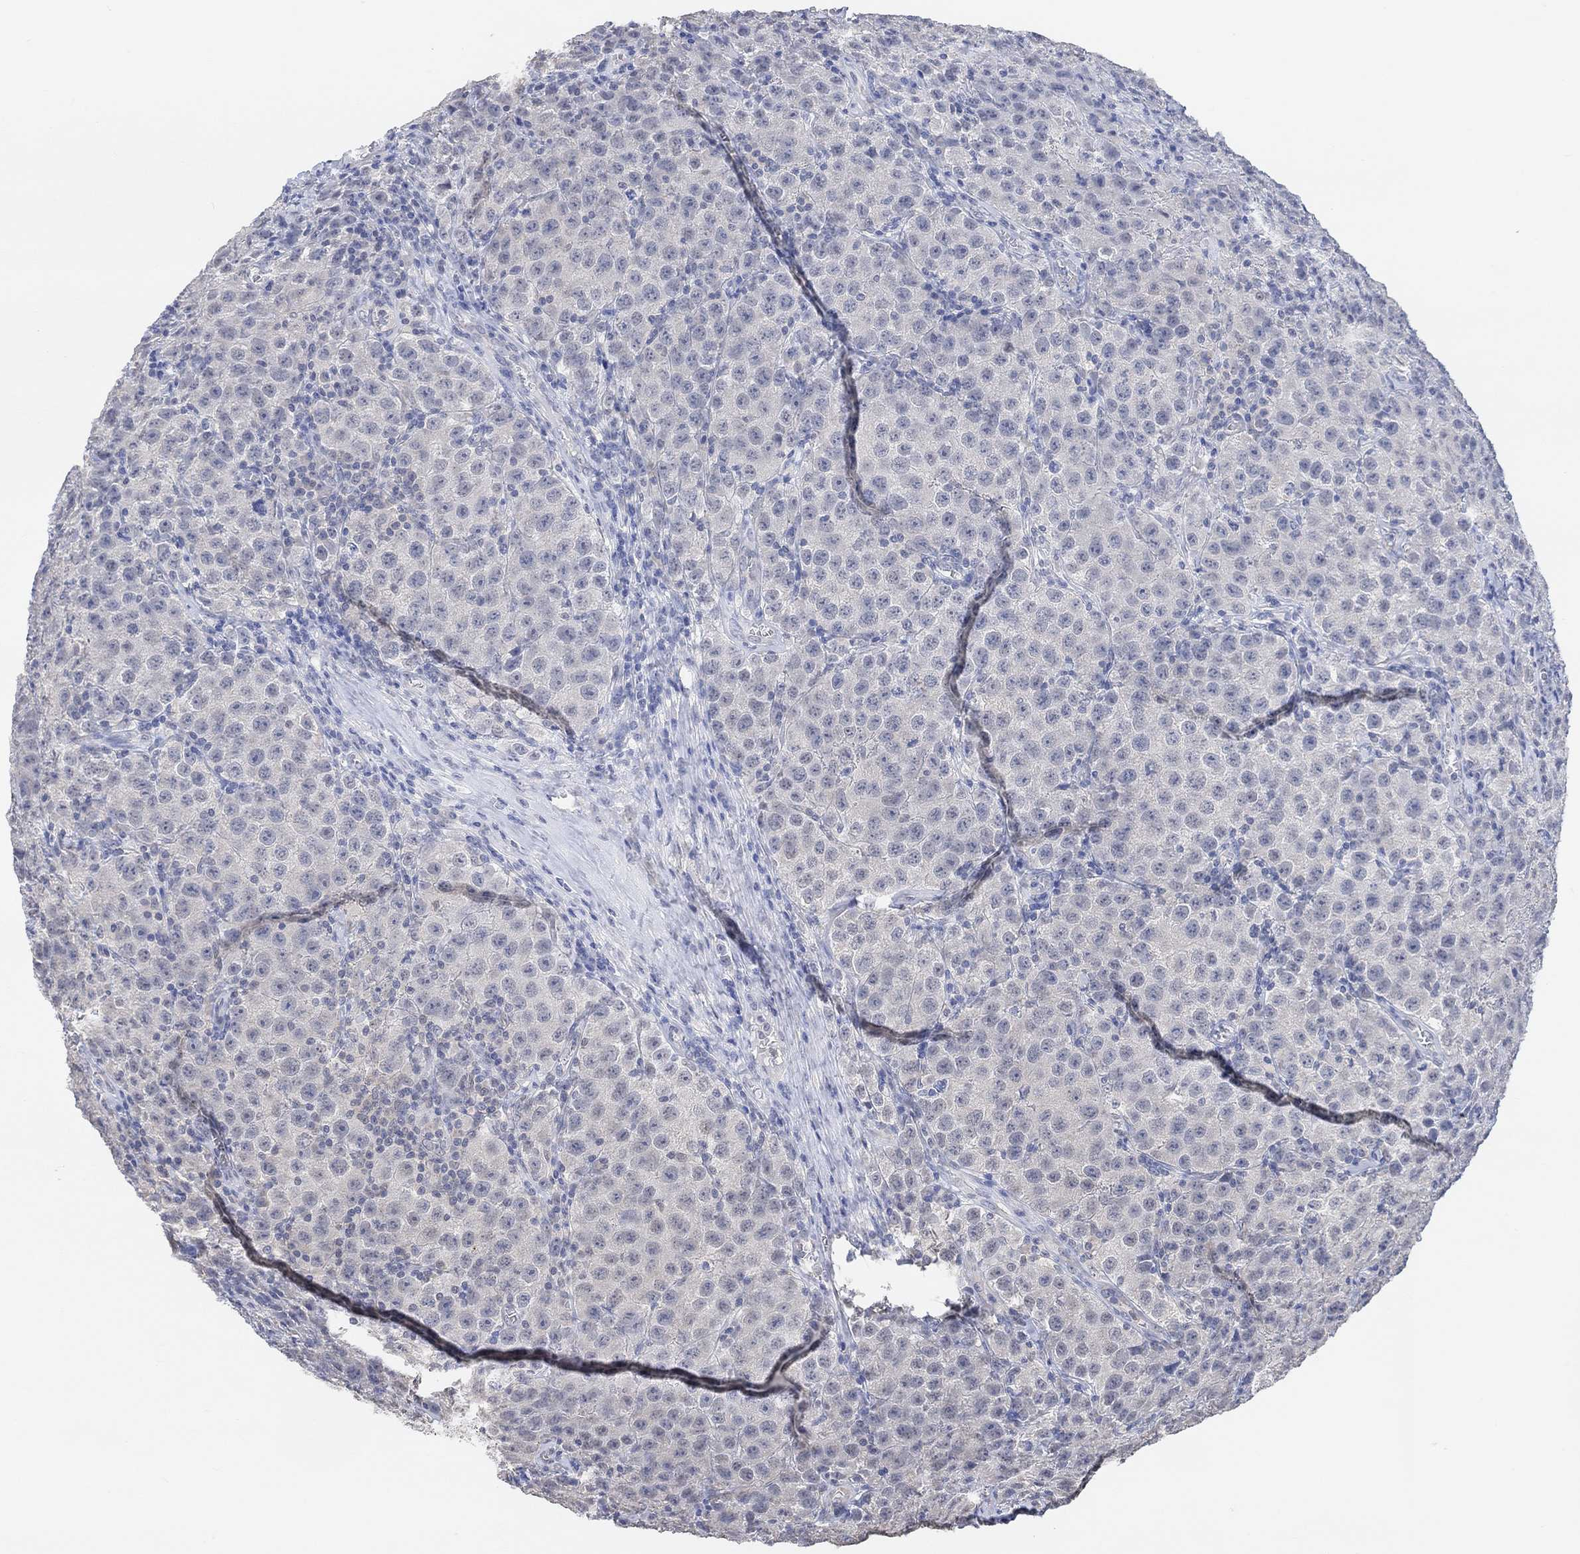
{"staining": {"intensity": "negative", "quantity": "none", "location": "none"}, "tissue": "testis cancer", "cell_type": "Tumor cells", "image_type": "cancer", "snomed": [{"axis": "morphology", "description": "Seminoma, NOS"}, {"axis": "topography", "description": "Testis"}], "caption": "IHC of seminoma (testis) exhibits no positivity in tumor cells. (DAB immunohistochemistry (IHC), high magnification).", "gene": "MUC1", "patient": {"sex": "male", "age": 52}}